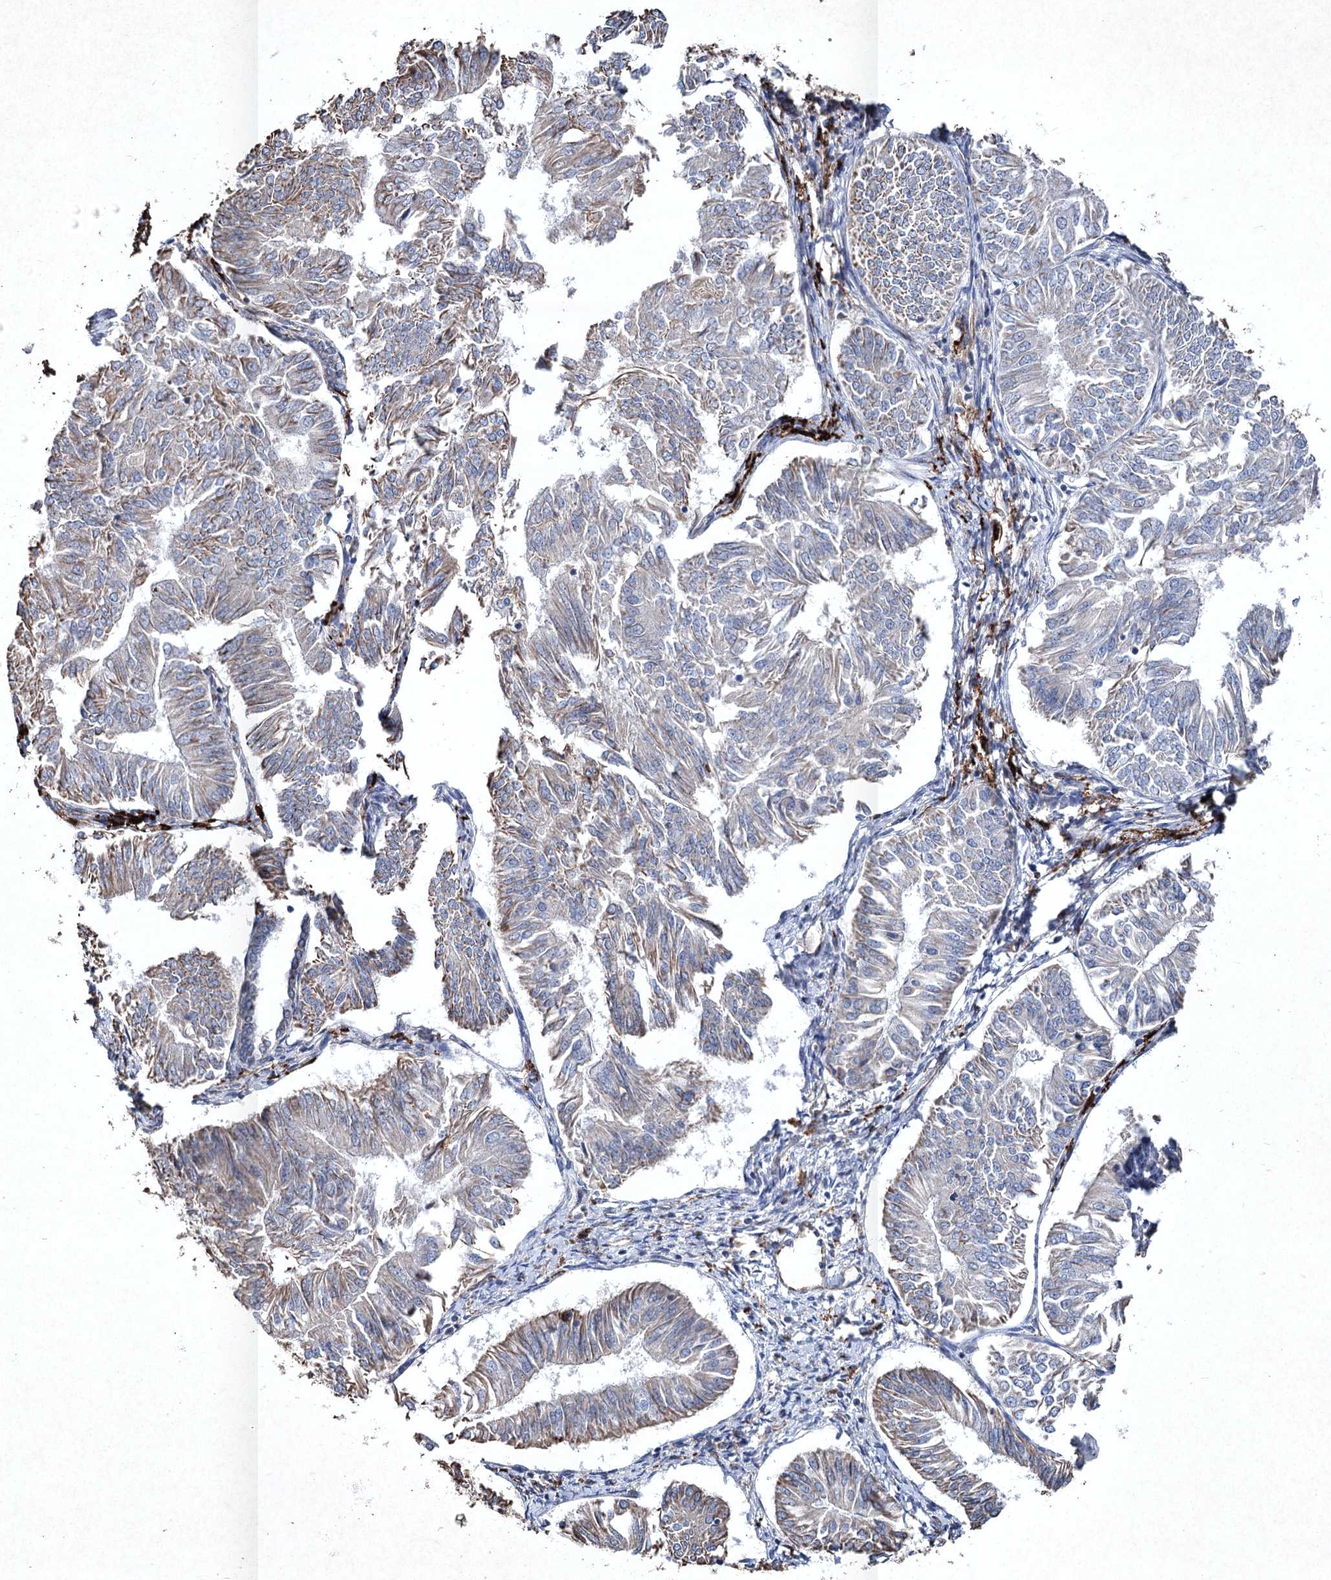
{"staining": {"intensity": "negative", "quantity": "none", "location": "none"}, "tissue": "endometrial cancer", "cell_type": "Tumor cells", "image_type": "cancer", "snomed": [{"axis": "morphology", "description": "Adenocarcinoma, NOS"}, {"axis": "topography", "description": "Endometrium"}], "caption": "DAB (3,3'-diaminobenzidine) immunohistochemical staining of endometrial adenocarcinoma displays no significant staining in tumor cells.", "gene": "CLEC4M", "patient": {"sex": "female", "age": 58}}